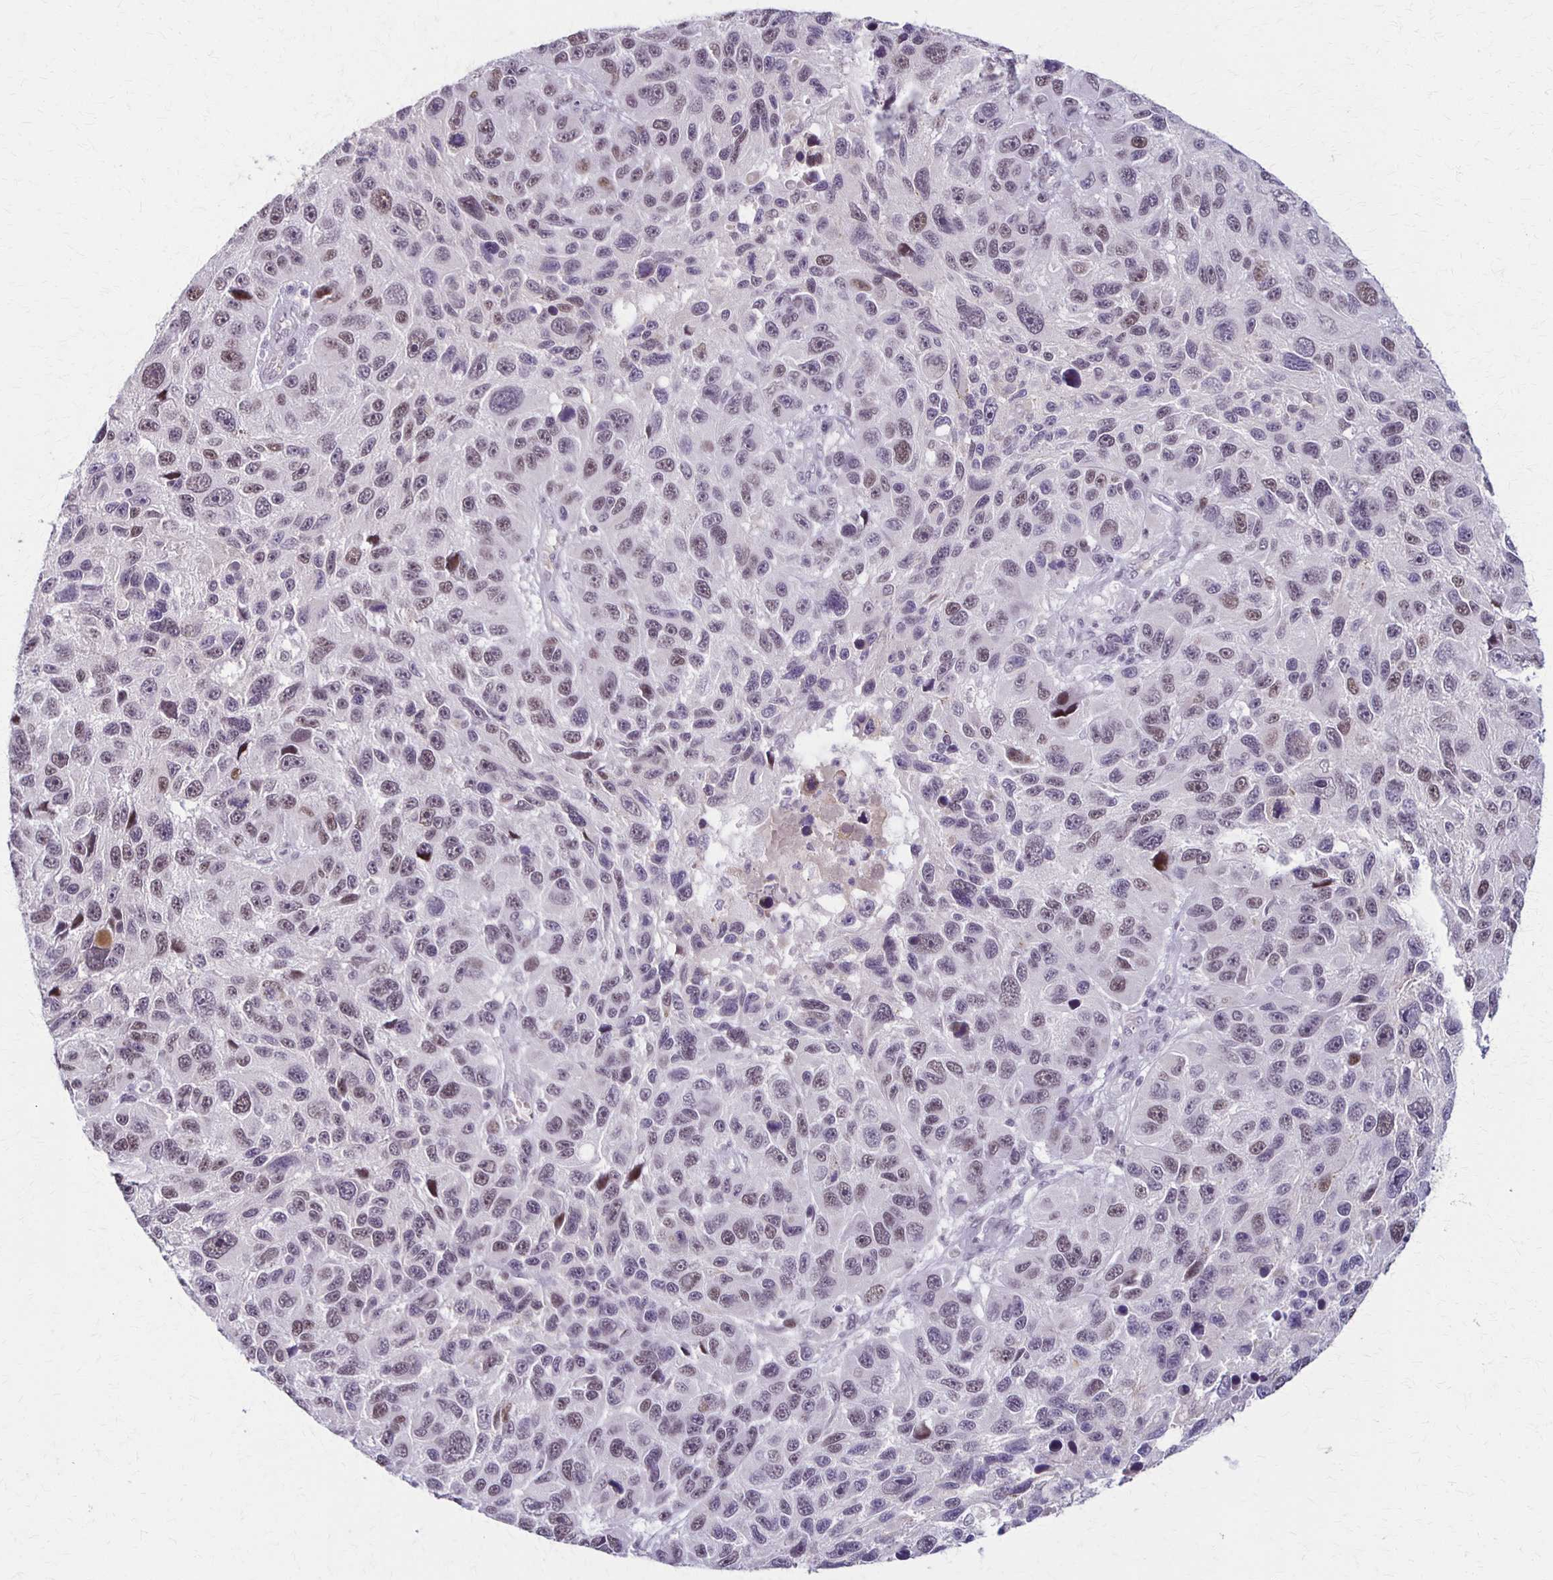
{"staining": {"intensity": "weak", "quantity": "25%-75%", "location": "nuclear"}, "tissue": "melanoma", "cell_type": "Tumor cells", "image_type": "cancer", "snomed": [{"axis": "morphology", "description": "Malignant melanoma, NOS"}, {"axis": "topography", "description": "Skin"}], "caption": "Malignant melanoma stained for a protein displays weak nuclear positivity in tumor cells.", "gene": "SLC35E2B", "patient": {"sex": "male", "age": 53}}